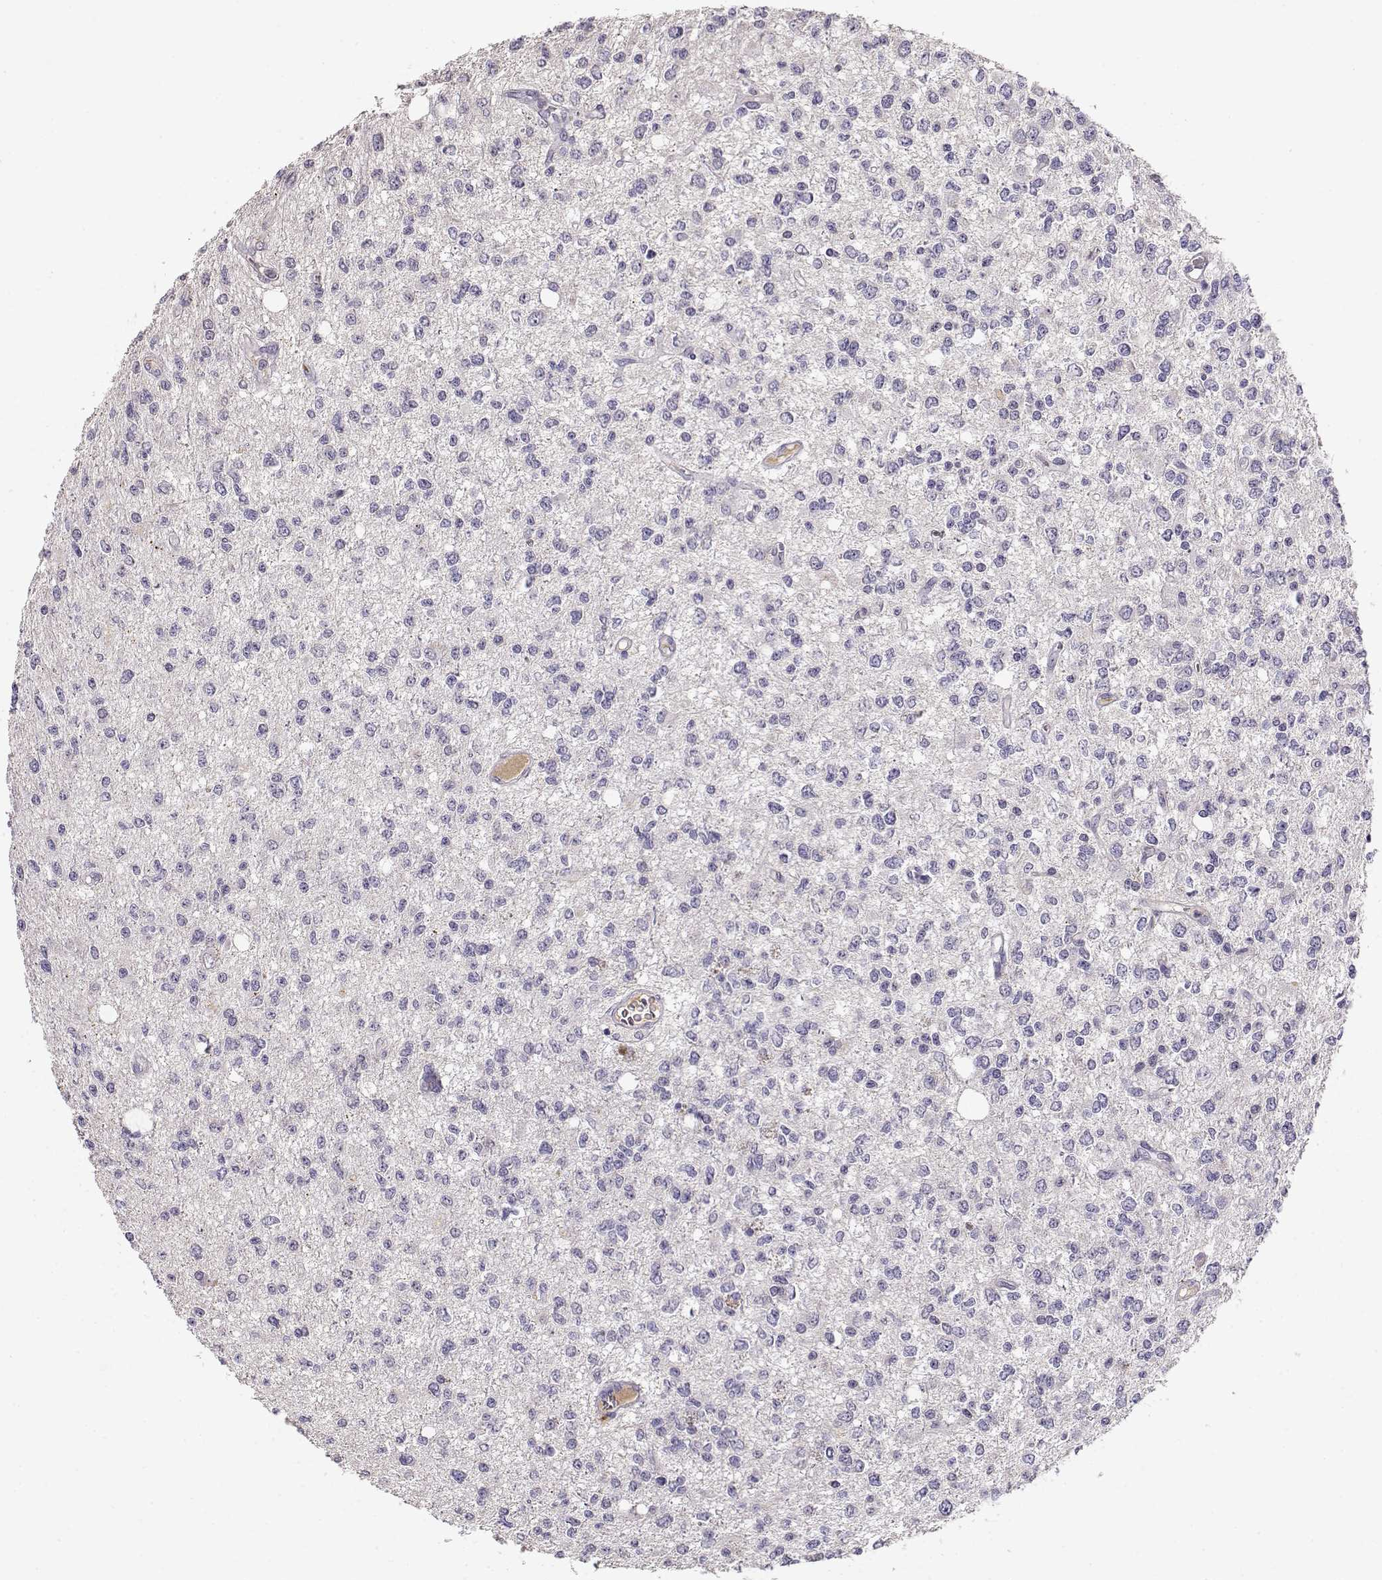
{"staining": {"intensity": "negative", "quantity": "none", "location": "none"}, "tissue": "glioma", "cell_type": "Tumor cells", "image_type": "cancer", "snomed": [{"axis": "morphology", "description": "Glioma, malignant, Low grade"}, {"axis": "topography", "description": "Brain"}], "caption": "Immunohistochemistry (IHC) of human glioma displays no positivity in tumor cells. Nuclei are stained in blue.", "gene": "TACR1", "patient": {"sex": "male", "age": 67}}